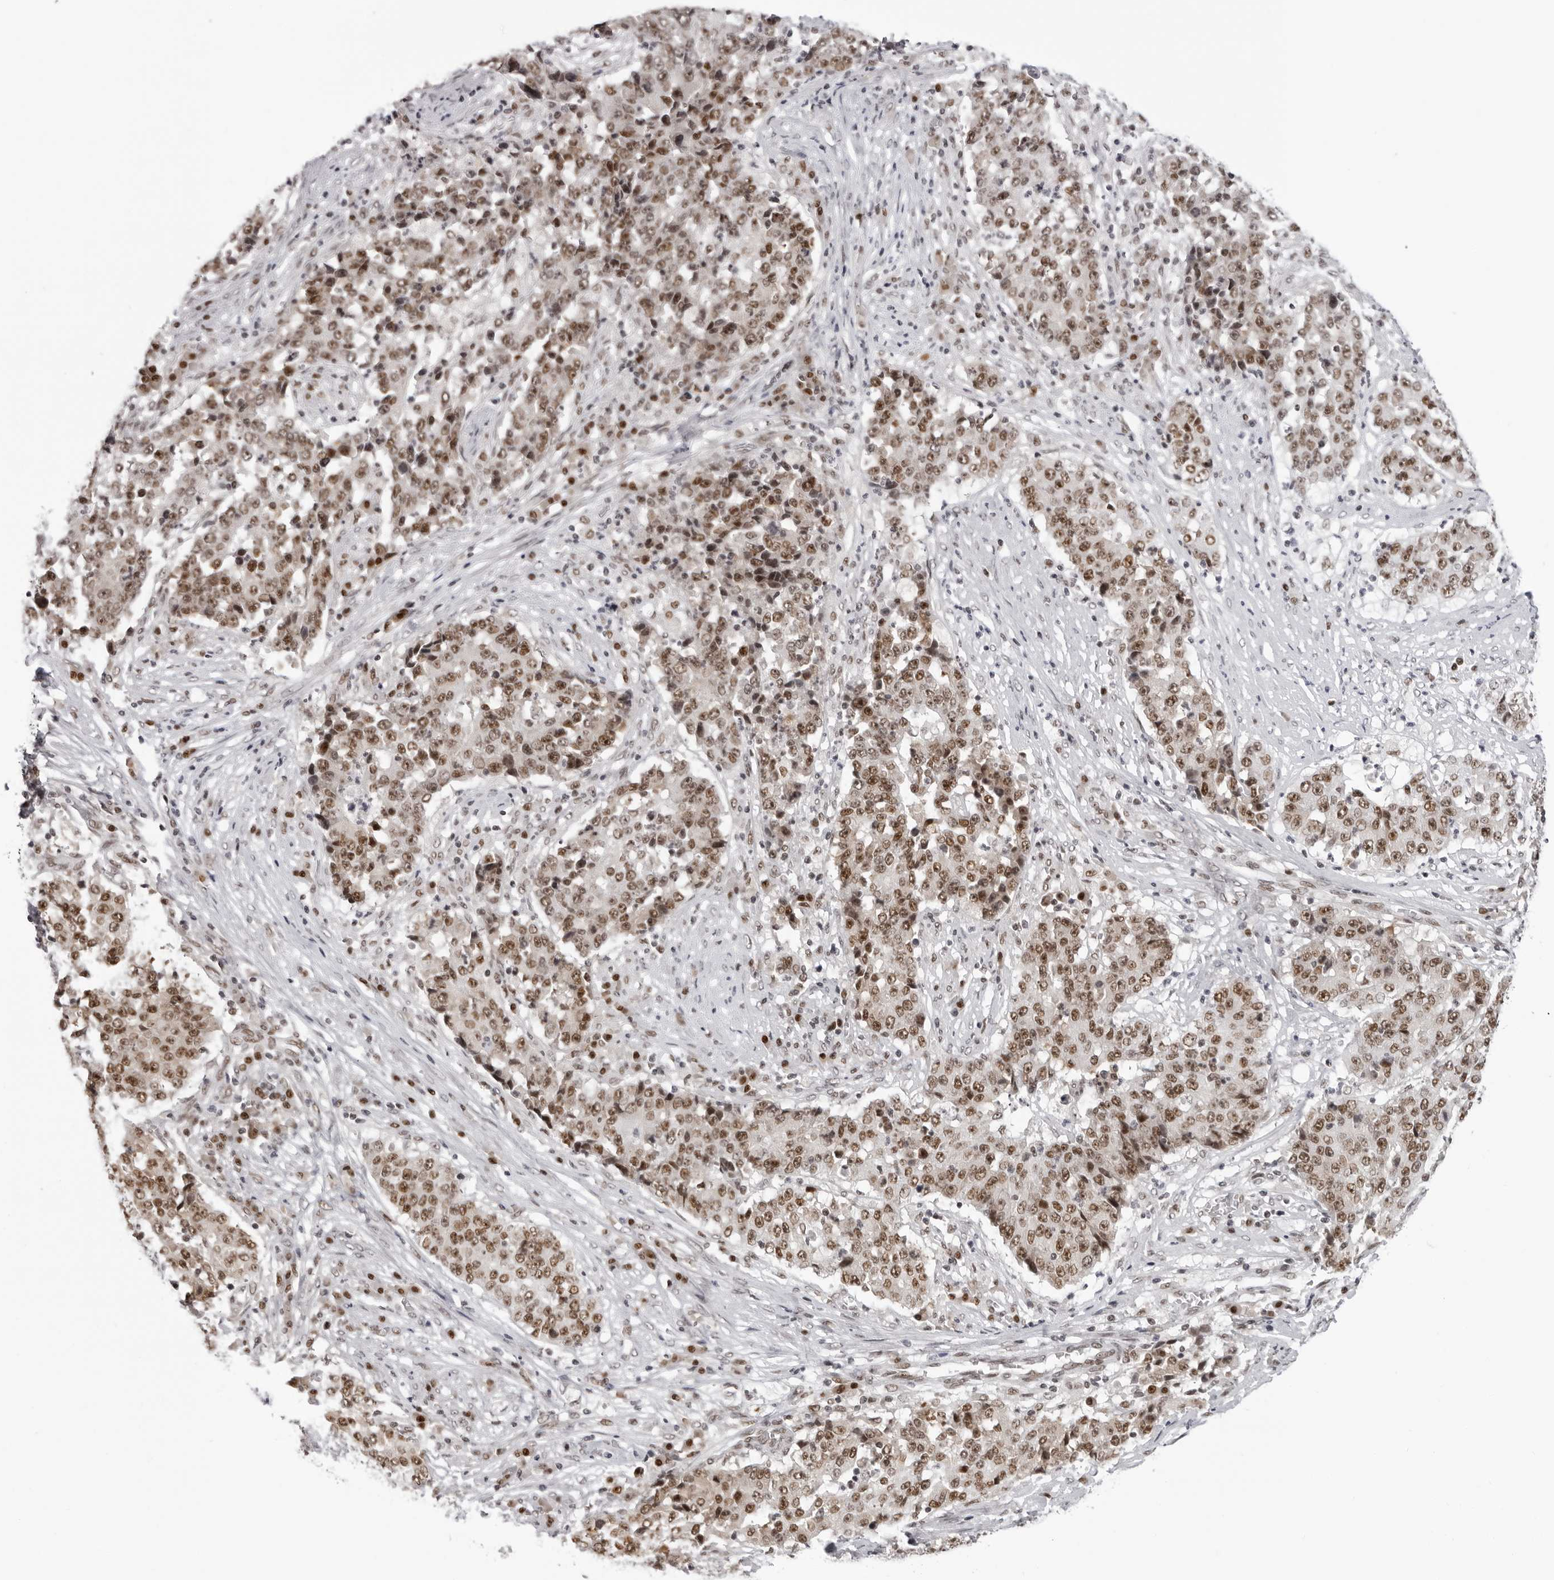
{"staining": {"intensity": "moderate", "quantity": ">75%", "location": "nuclear"}, "tissue": "stomach cancer", "cell_type": "Tumor cells", "image_type": "cancer", "snomed": [{"axis": "morphology", "description": "Adenocarcinoma, NOS"}, {"axis": "topography", "description": "Stomach"}], "caption": "Protein analysis of stomach adenocarcinoma tissue displays moderate nuclear positivity in approximately >75% of tumor cells.", "gene": "HEXIM2", "patient": {"sex": "male", "age": 59}}